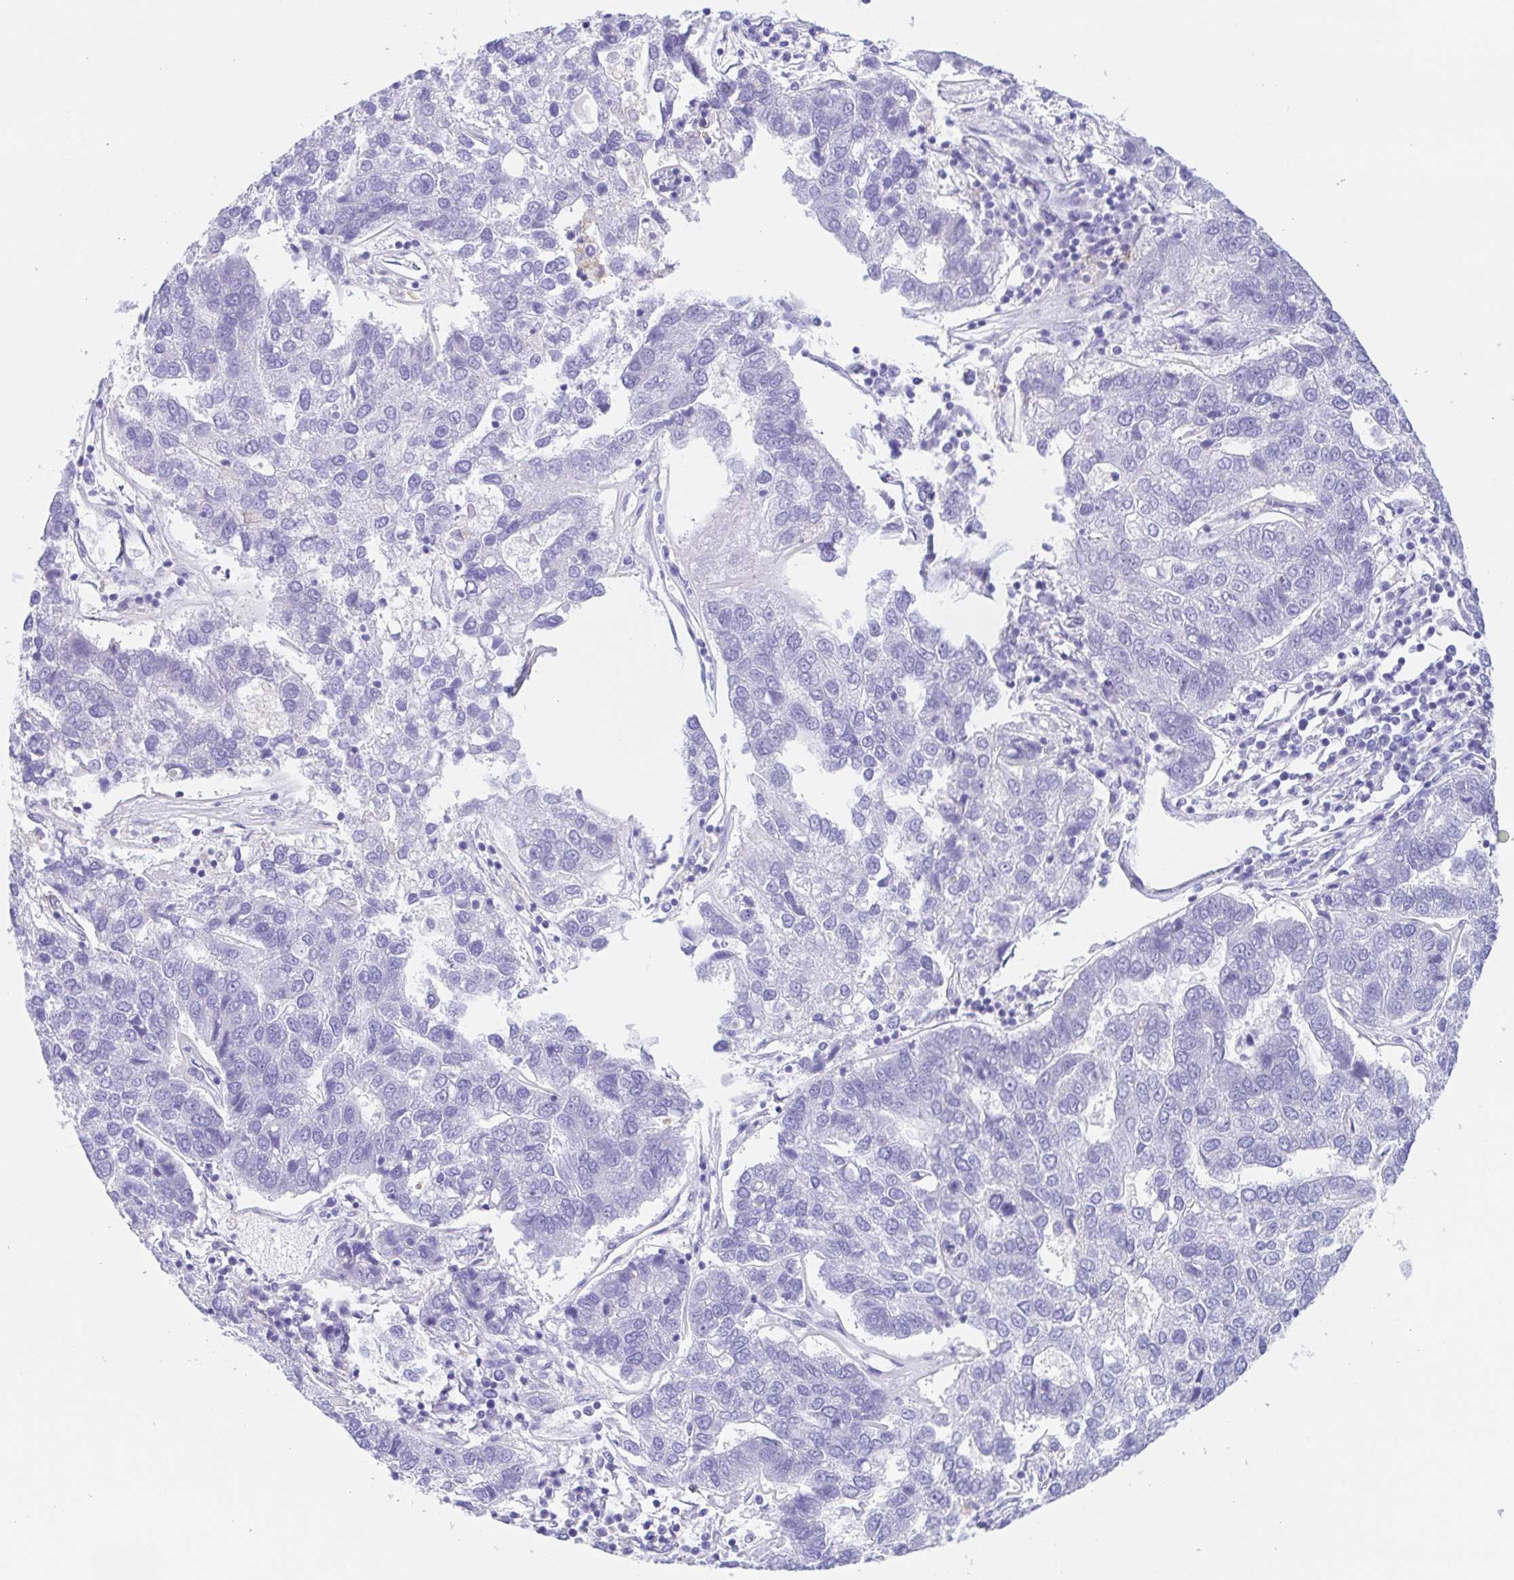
{"staining": {"intensity": "negative", "quantity": "none", "location": "none"}, "tissue": "pancreatic cancer", "cell_type": "Tumor cells", "image_type": "cancer", "snomed": [{"axis": "morphology", "description": "Adenocarcinoma, NOS"}, {"axis": "topography", "description": "Pancreas"}], "caption": "Immunohistochemistry (IHC) micrograph of human pancreatic cancer (adenocarcinoma) stained for a protein (brown), which reveals no expression in tumor cells.", "gene": "SCG3", "patient": {"sex": "female", "age": 61}}